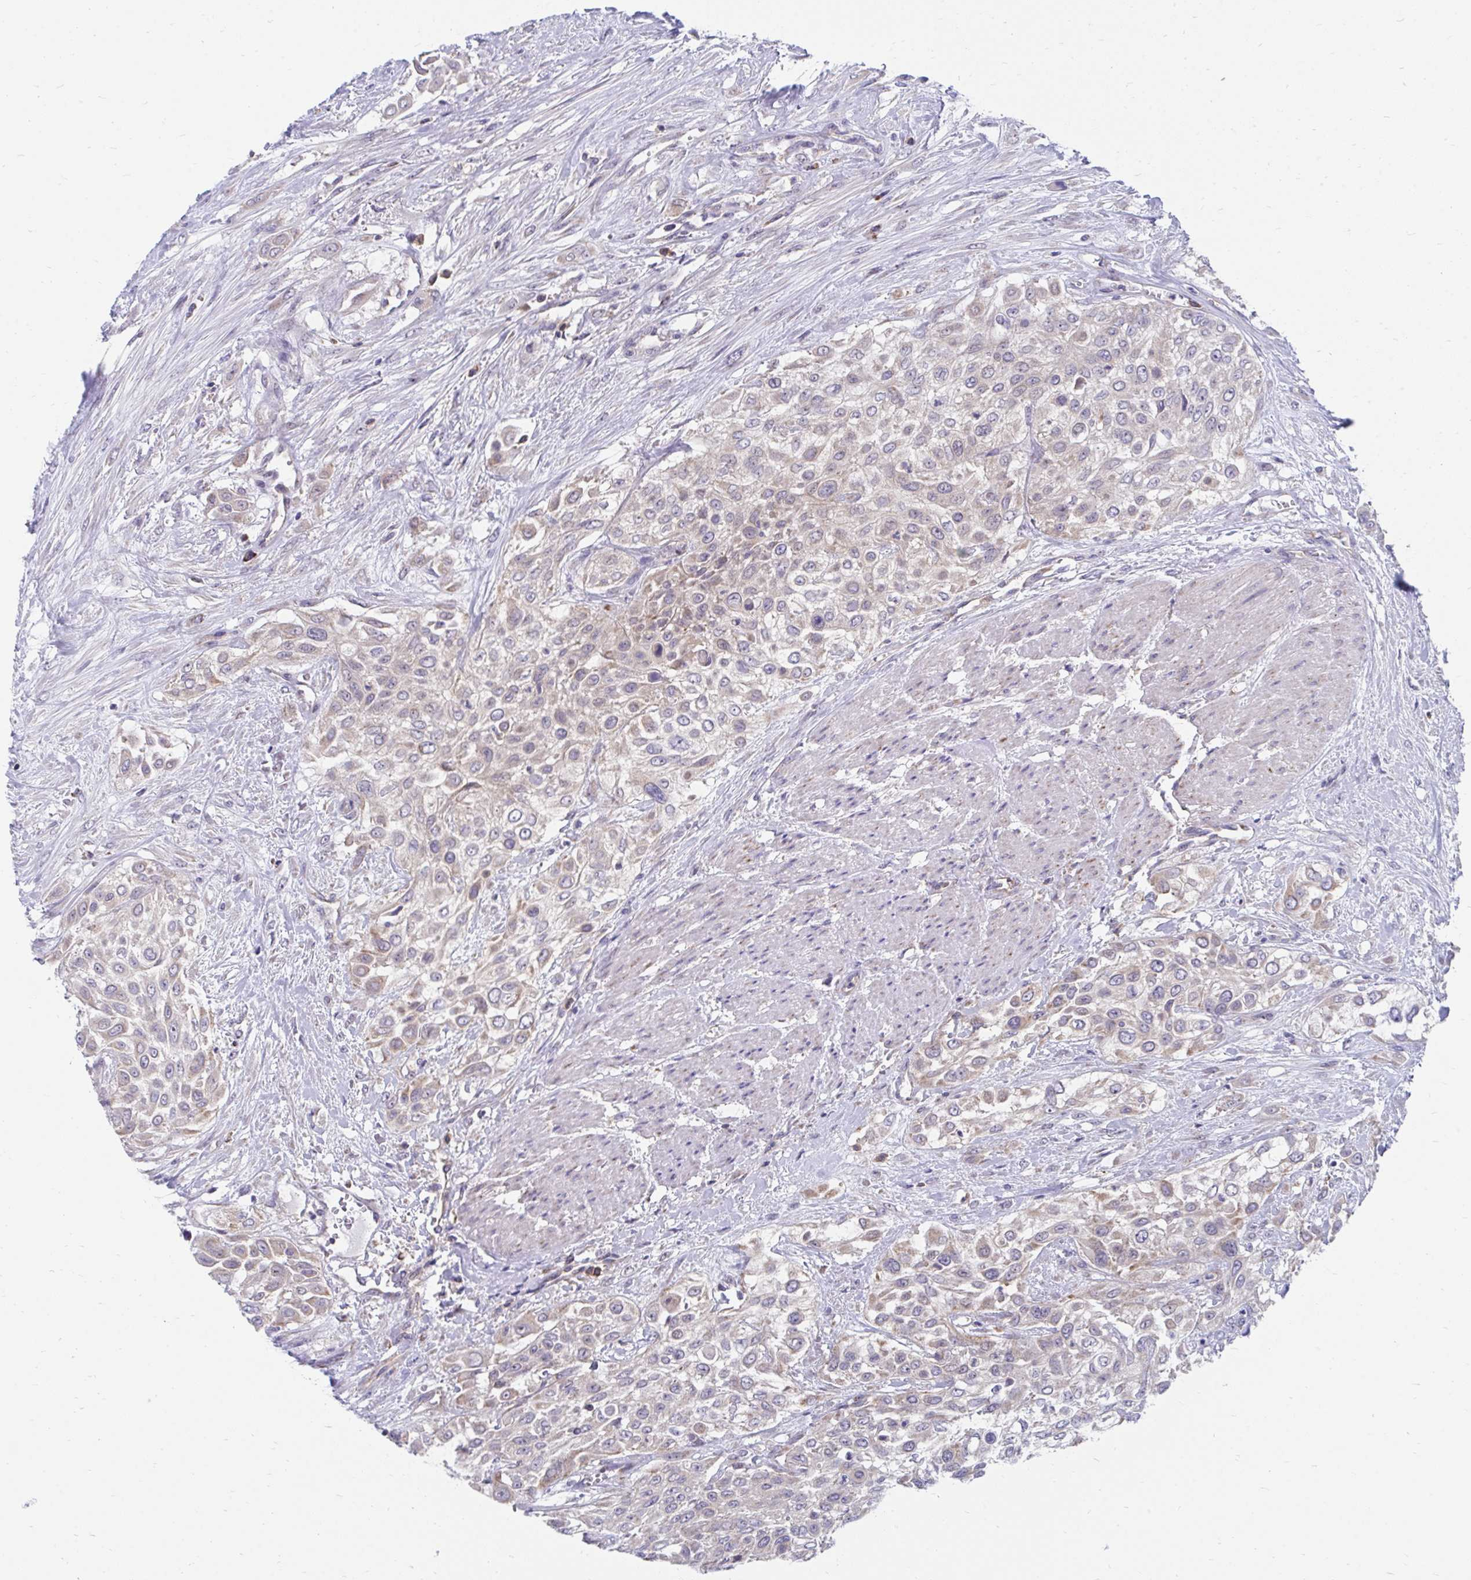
{"staining": {"intensity": "weak", "quantity": "<25%", "location": "cytoplasmic/membranous"}, "tissue": "urothelial cancer", "cell_type": "Tumor cells", "image_type": "cancer", "snomed": [{"axis": "morphology", "description": "Urothelial carcinoma, High grade"}, {"axis": "topography", "description": "Urinary bladder"}], "caption": "Protein analysis of urothelial cancer demonstrates no significant expression in tumor cells.", "gene": "FHIP1B", "patient": {"sex": "male", "age": 57}}